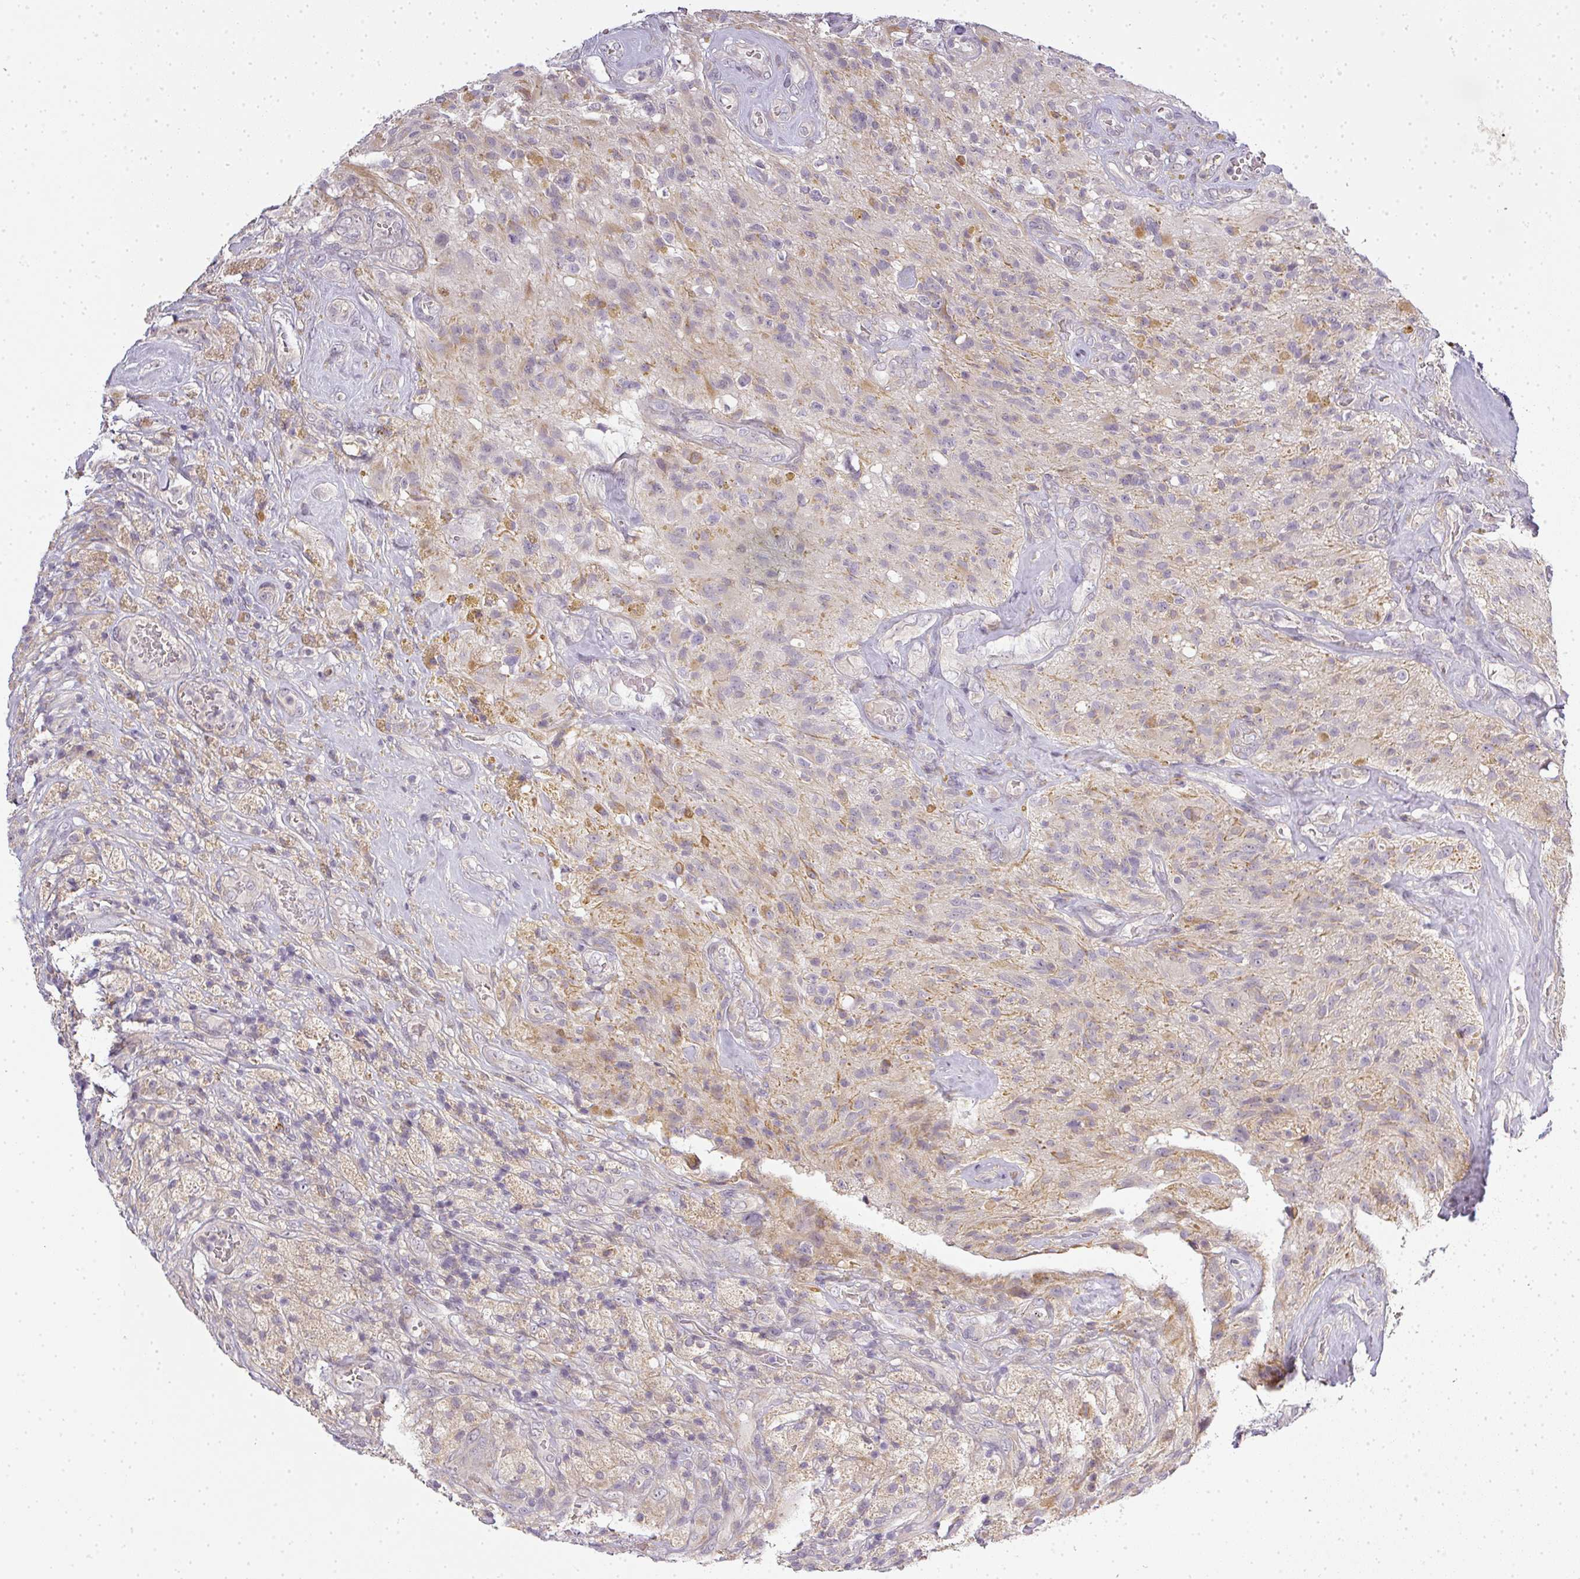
{"staining": {"intensity": "weak", "quantity": "<25%", "location": "cytoplasmic/membranous"}, "tissue": "glioma", "cell_type": "Tumor cells", "image_type": "cancer", "snomed": [{"axis": "morphology", "description": "Glioma, malignant, High grade"}, {"axis": "topography", "description": "Brain"}], "caption": "Immunohistochemistry (IHC) image of high-grade glioma (malignant) stained for a protein (brown), which displays no positivity in tumor cells.", "gene": "MED19", "patient": {"sex": "male", "age": 69}}